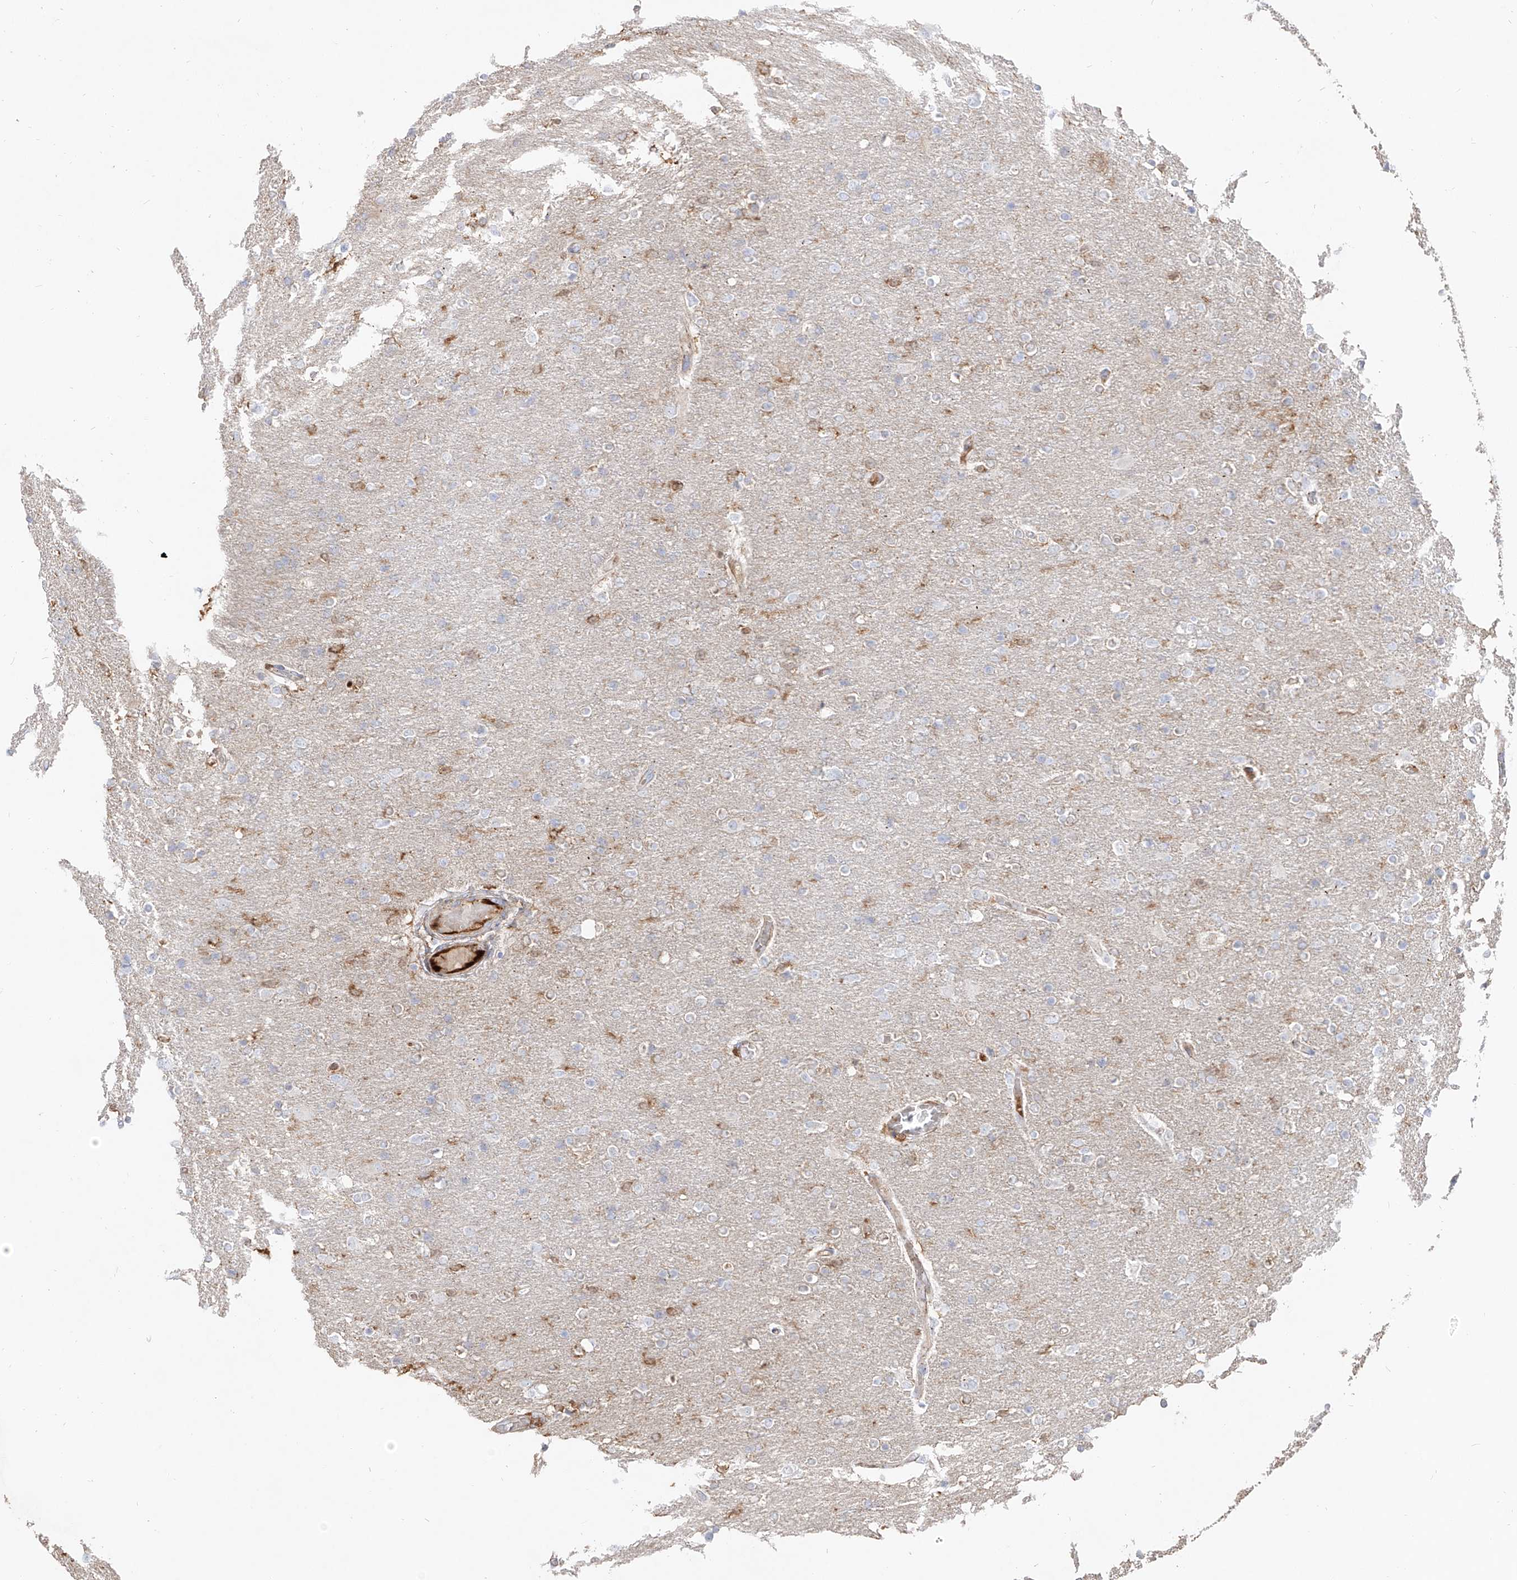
{"staining": {"intensity": "weak", "quantity": "<25%", "location": "cytoplasmic/membranous"}, "tissue": "glioma", "cell_type": "Tumor cells", "image_type": "cancer", "snomed": [{"axis": "morphology", "description": "Glioma, malignant, High grade"}, {"axis": "topography", "description": "Cerebral cortex"}], "caption": "Immunohistochemistry image of neoplastic tissue: human malignant glioma (high-grade) stained with DAB (3,3'-diaminobenzidine) reveals no significant protein expression in tumor cells.", "gene": "KYNU", "patient": {"sex": "female", "age": 36}}